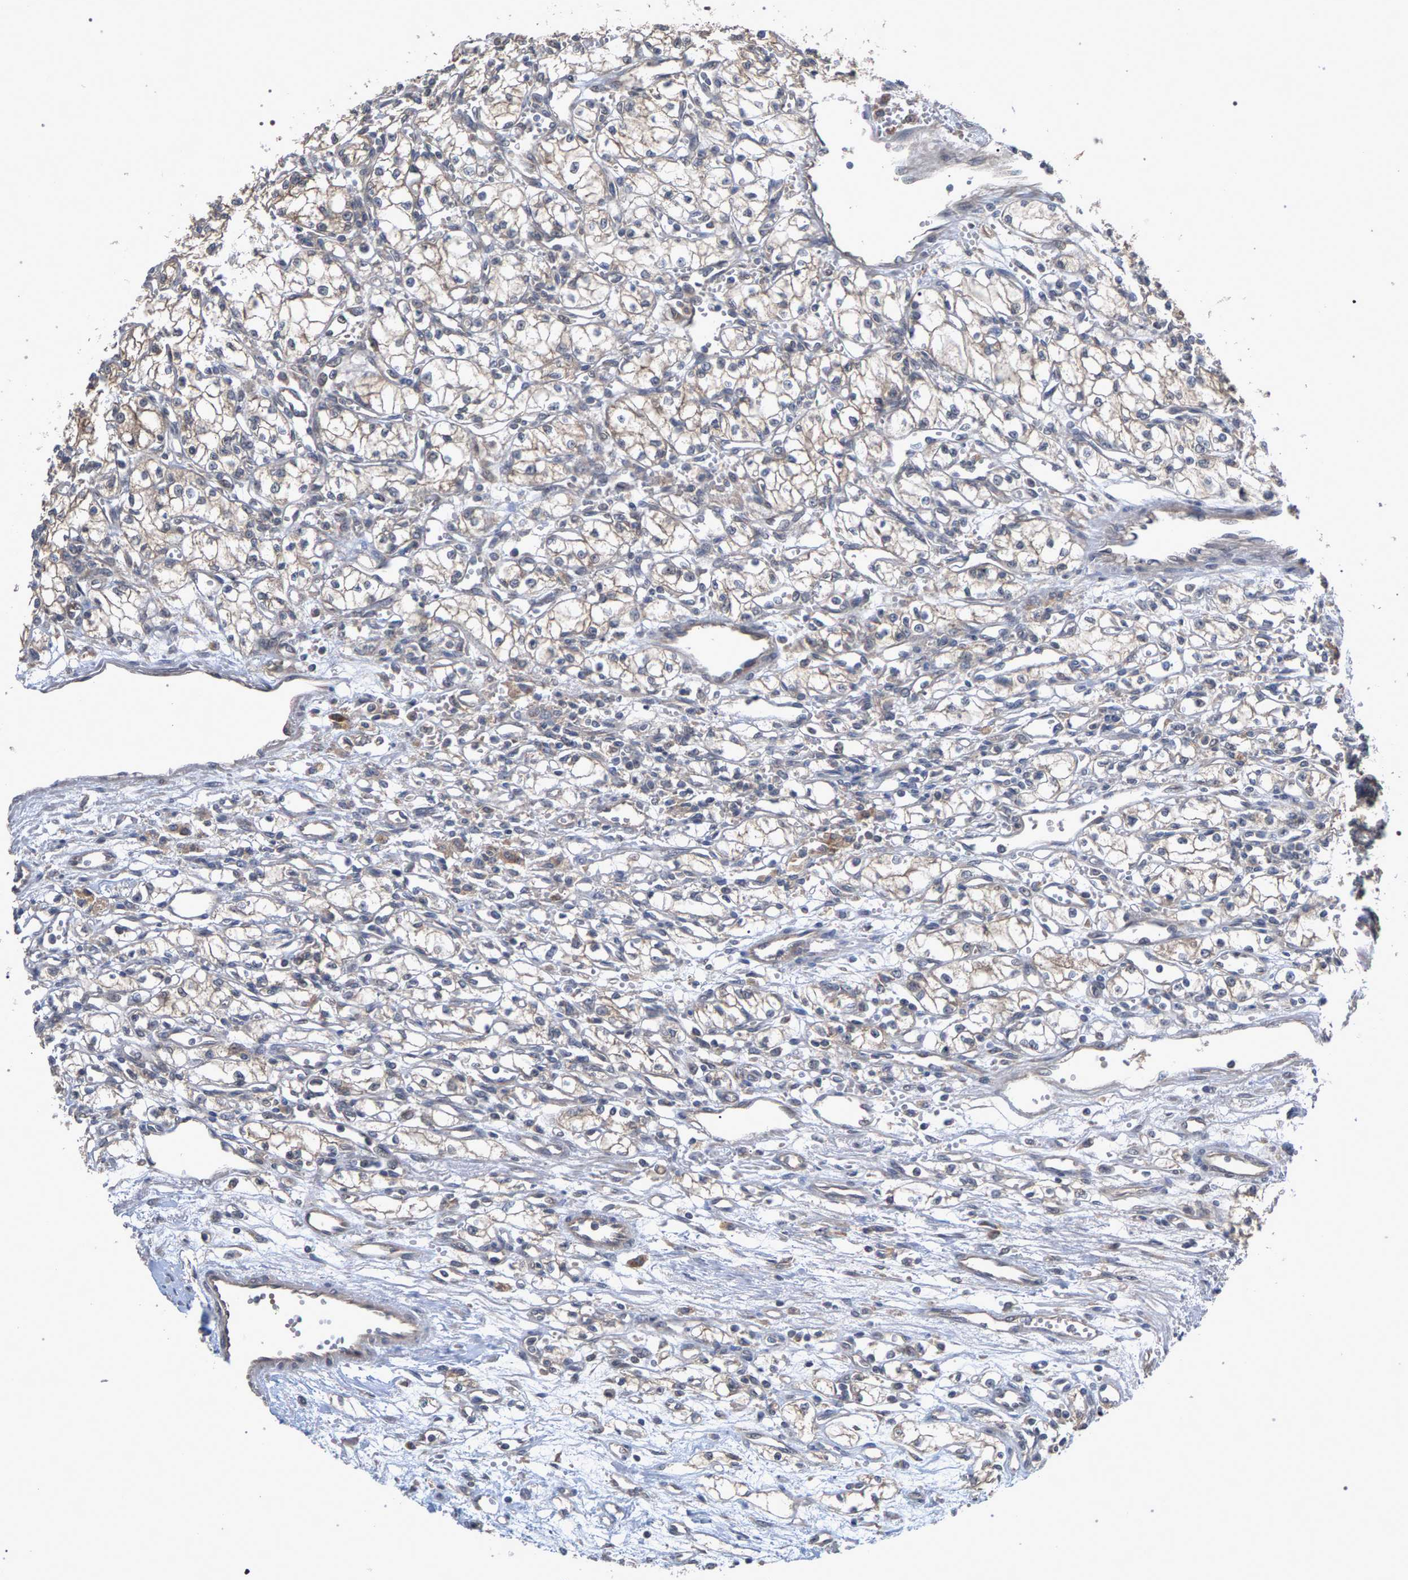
{"staining": {"intensity": "weak", "quantity": ">75%", "location": "cytoplasmic/membranous"}, "tissue": "renal cancer", "cell_type": "Tumor cells", "image_type": "cancer", "snomed": [{"axis": "morphology", "description": "Normal tissue, NOS"}, {"axis": "morphology", "description": "Adenocarcinoma, NOS"}, {"axis": "topography", "description": "Kidney"}], "caption": "IHC of renal cancer (adenocarcinoma) reveals low levels of weak cytoplasmic/membranous positivity in about >75% of tumor cells.", "gene": "SLC4A4", "patient": {"sex": "male", "age": 59}}